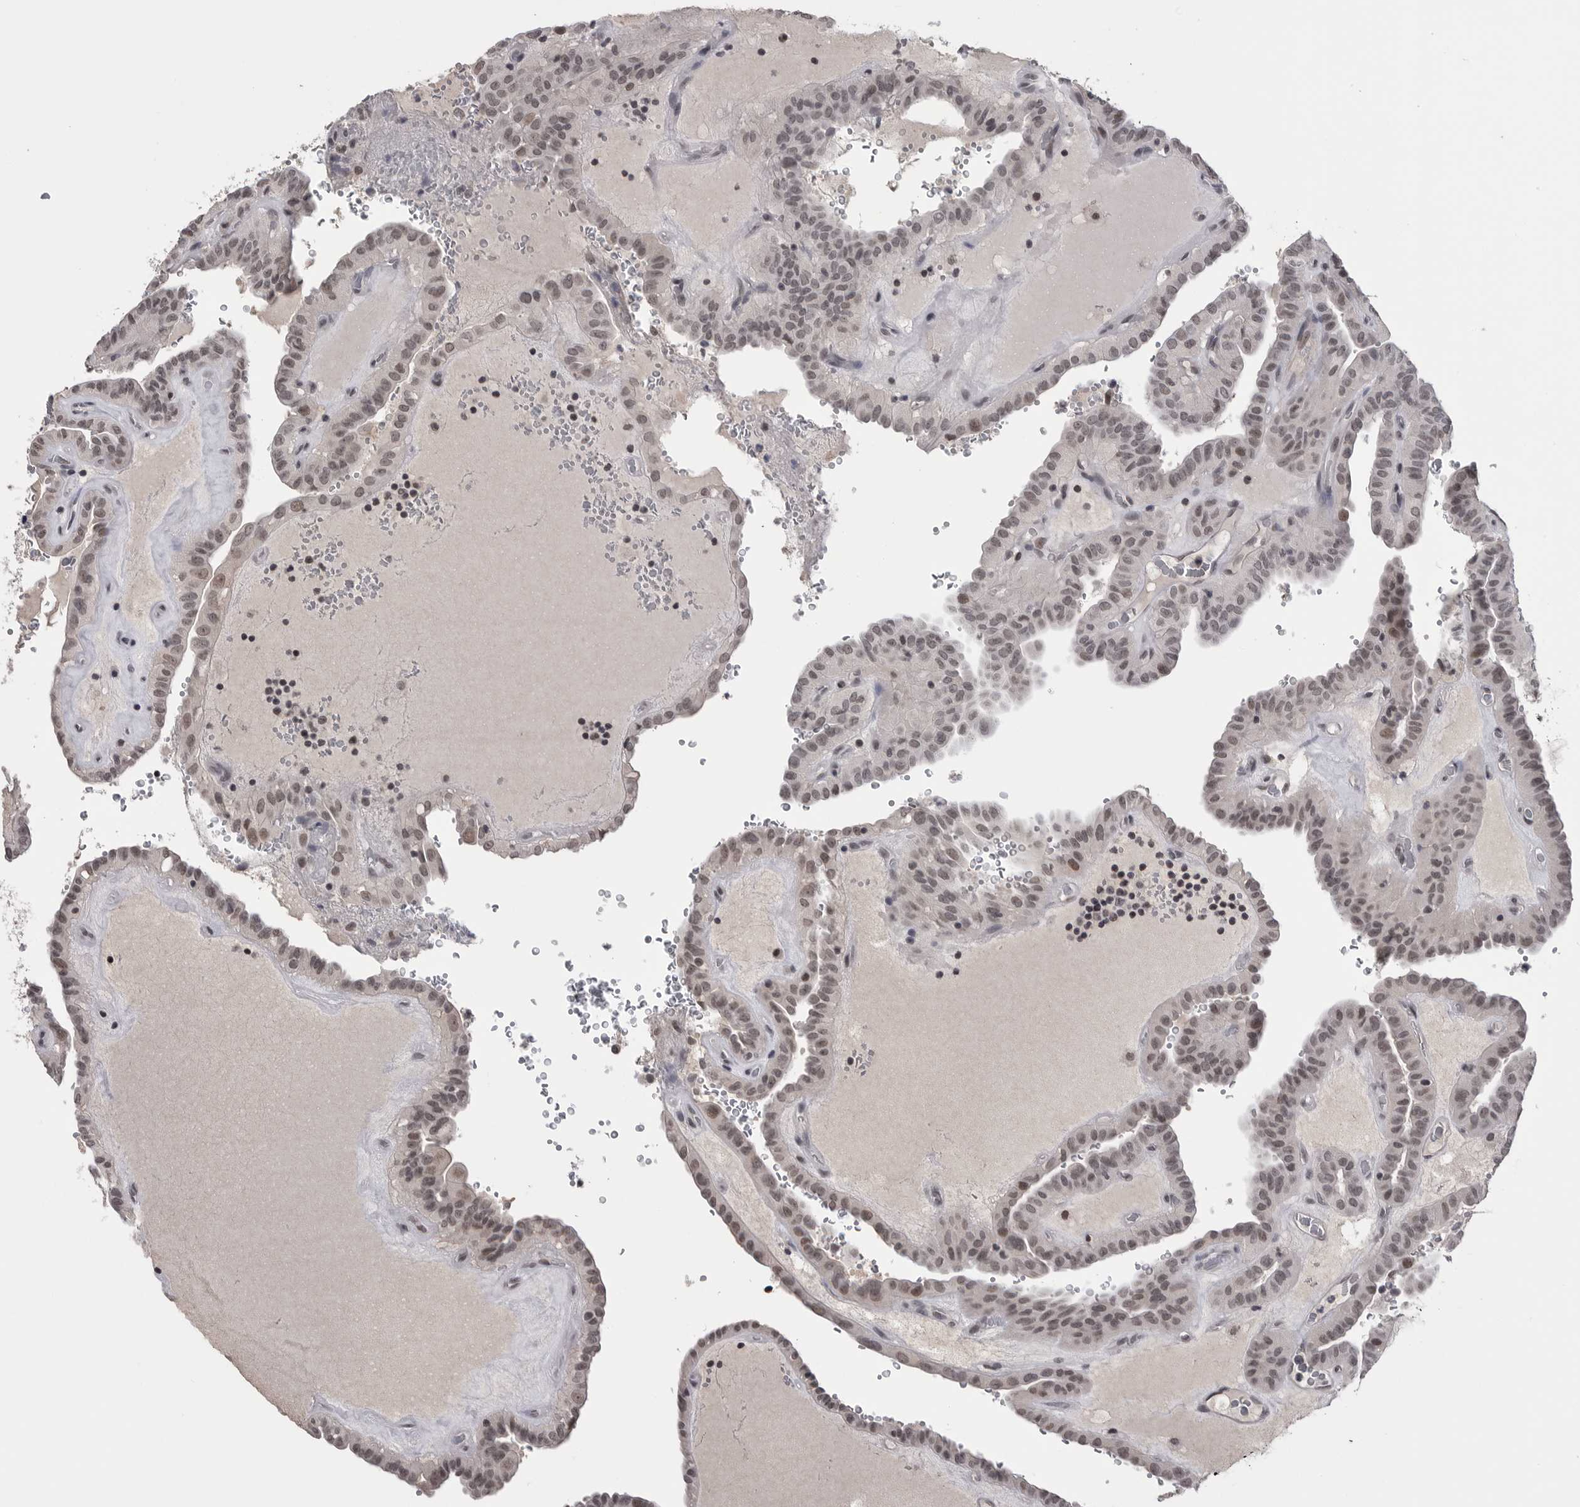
{"staining": {"intensity": "weak", "quantity": ">75%", "location": "nuclear"}, "tissue": "thyroid cancer", "cell_type": "Tumor cells", "image_type": "cancer", "snomed": [{"axis": "morphology", "description": "Papillary adenocarcinoma, NOS"}, {"axis": "topography", "description": "Thyroid gland"}], "caption": "Immunohistochemical staining of thyroid cancer (papillary adenocarcinoma) reveals weak nuclear protein positivity in approximately >75% of tumor cells.", "gene": "DLG2", "patient": {"sex": "male", "age": 77}}